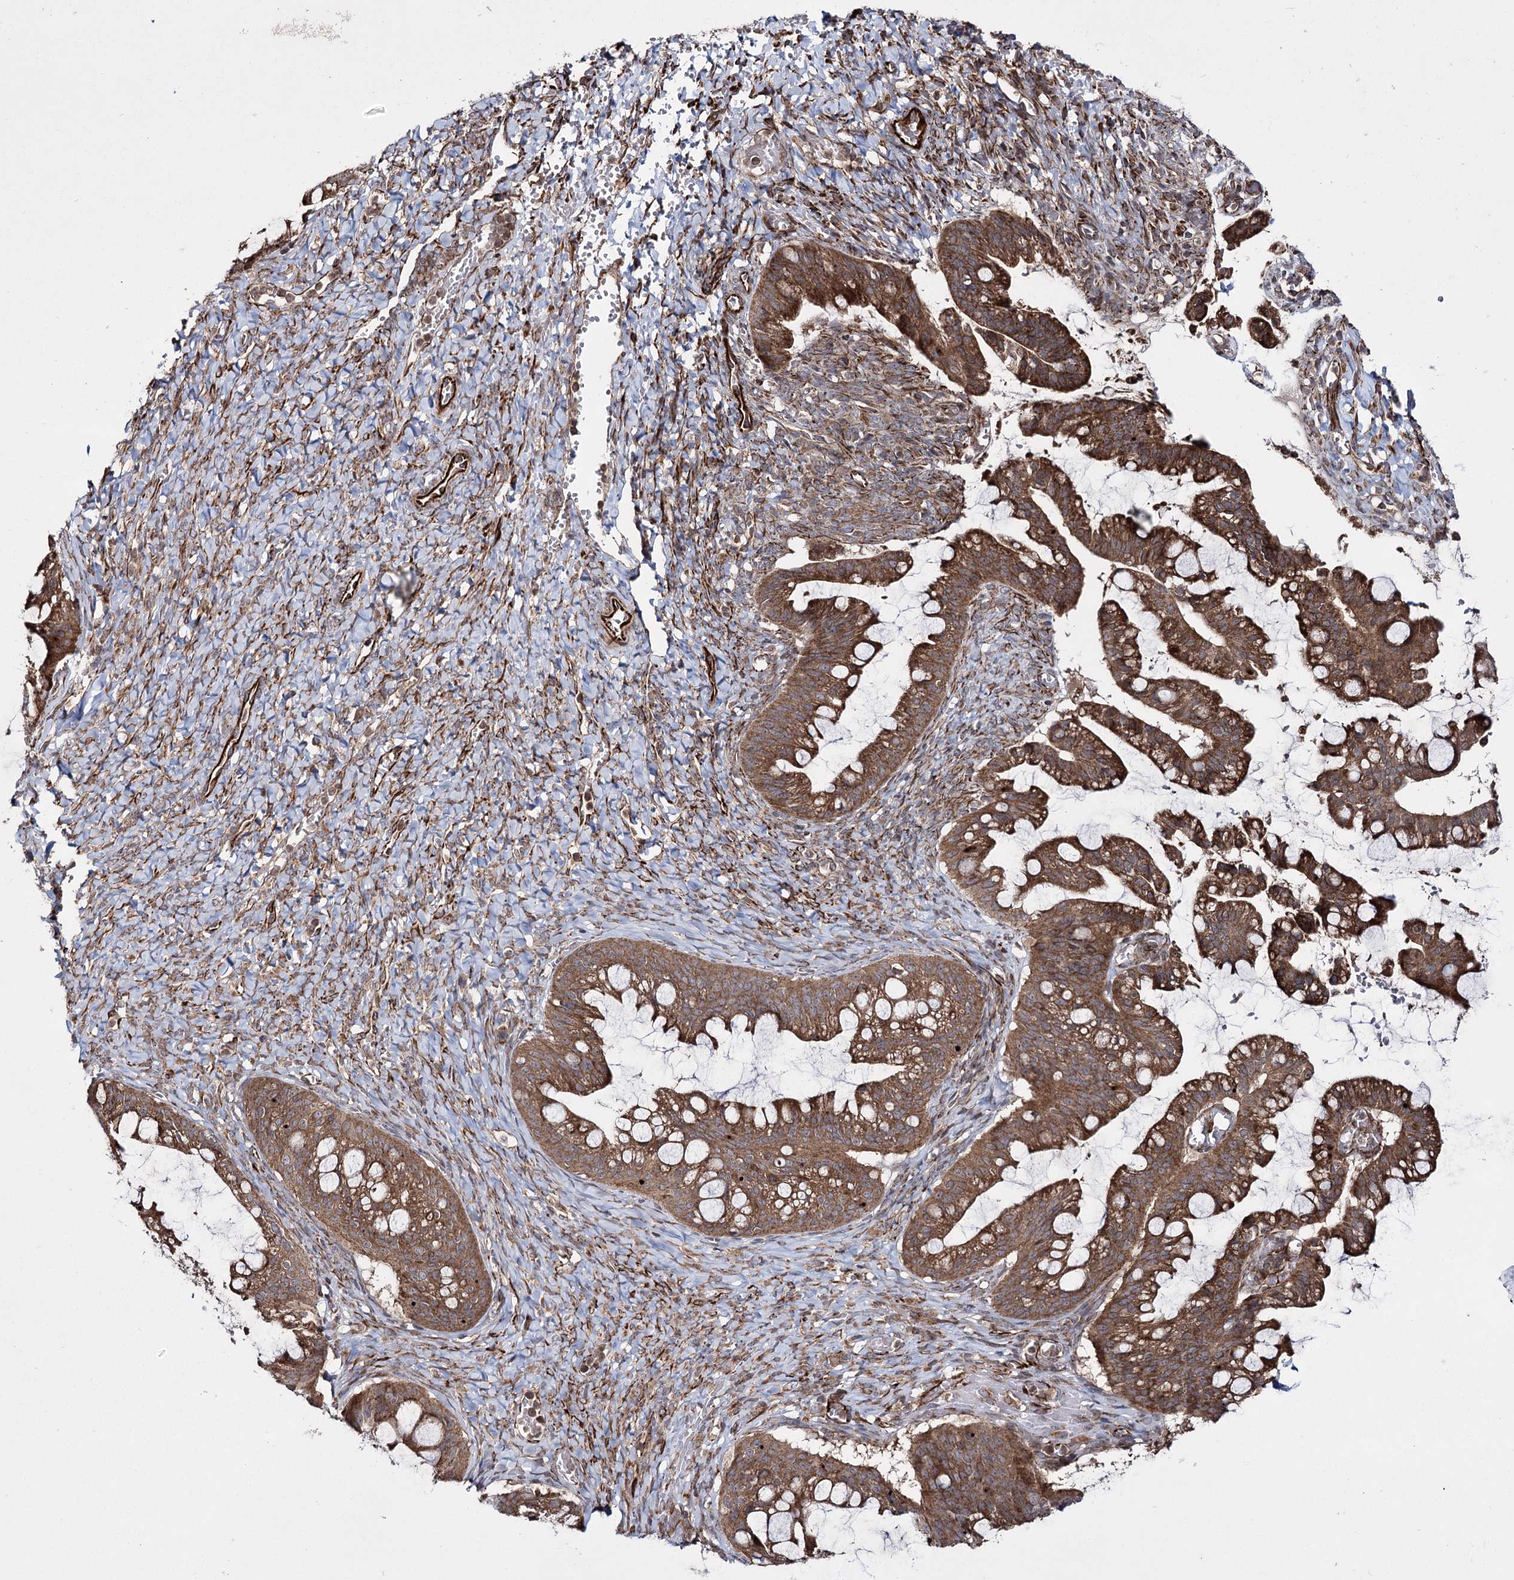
{"staining": {"intensity": "moderate", "quantity": ">75%", "location": "cytoplasmic/membranous"}, "tissue": "ovarian cancer", "cell_type": "Tumor cells", "image_type": "cancer", "snomed": [{"axis": "morphology", "description": "Cystadenocarcinoma, mucinous, NOS"}, {"axis": "topography", "description": "Ovary"}], "caption": "There is medium levels of moderate cytoplasmic/membranous expression in tumor cells of ovarian mucinous cystadenocarcinoma, as demonstrated by immunohistochemical staining (brown color).", "gene": "HECTD2", "patient": {"sex": "female", "age": 73}}